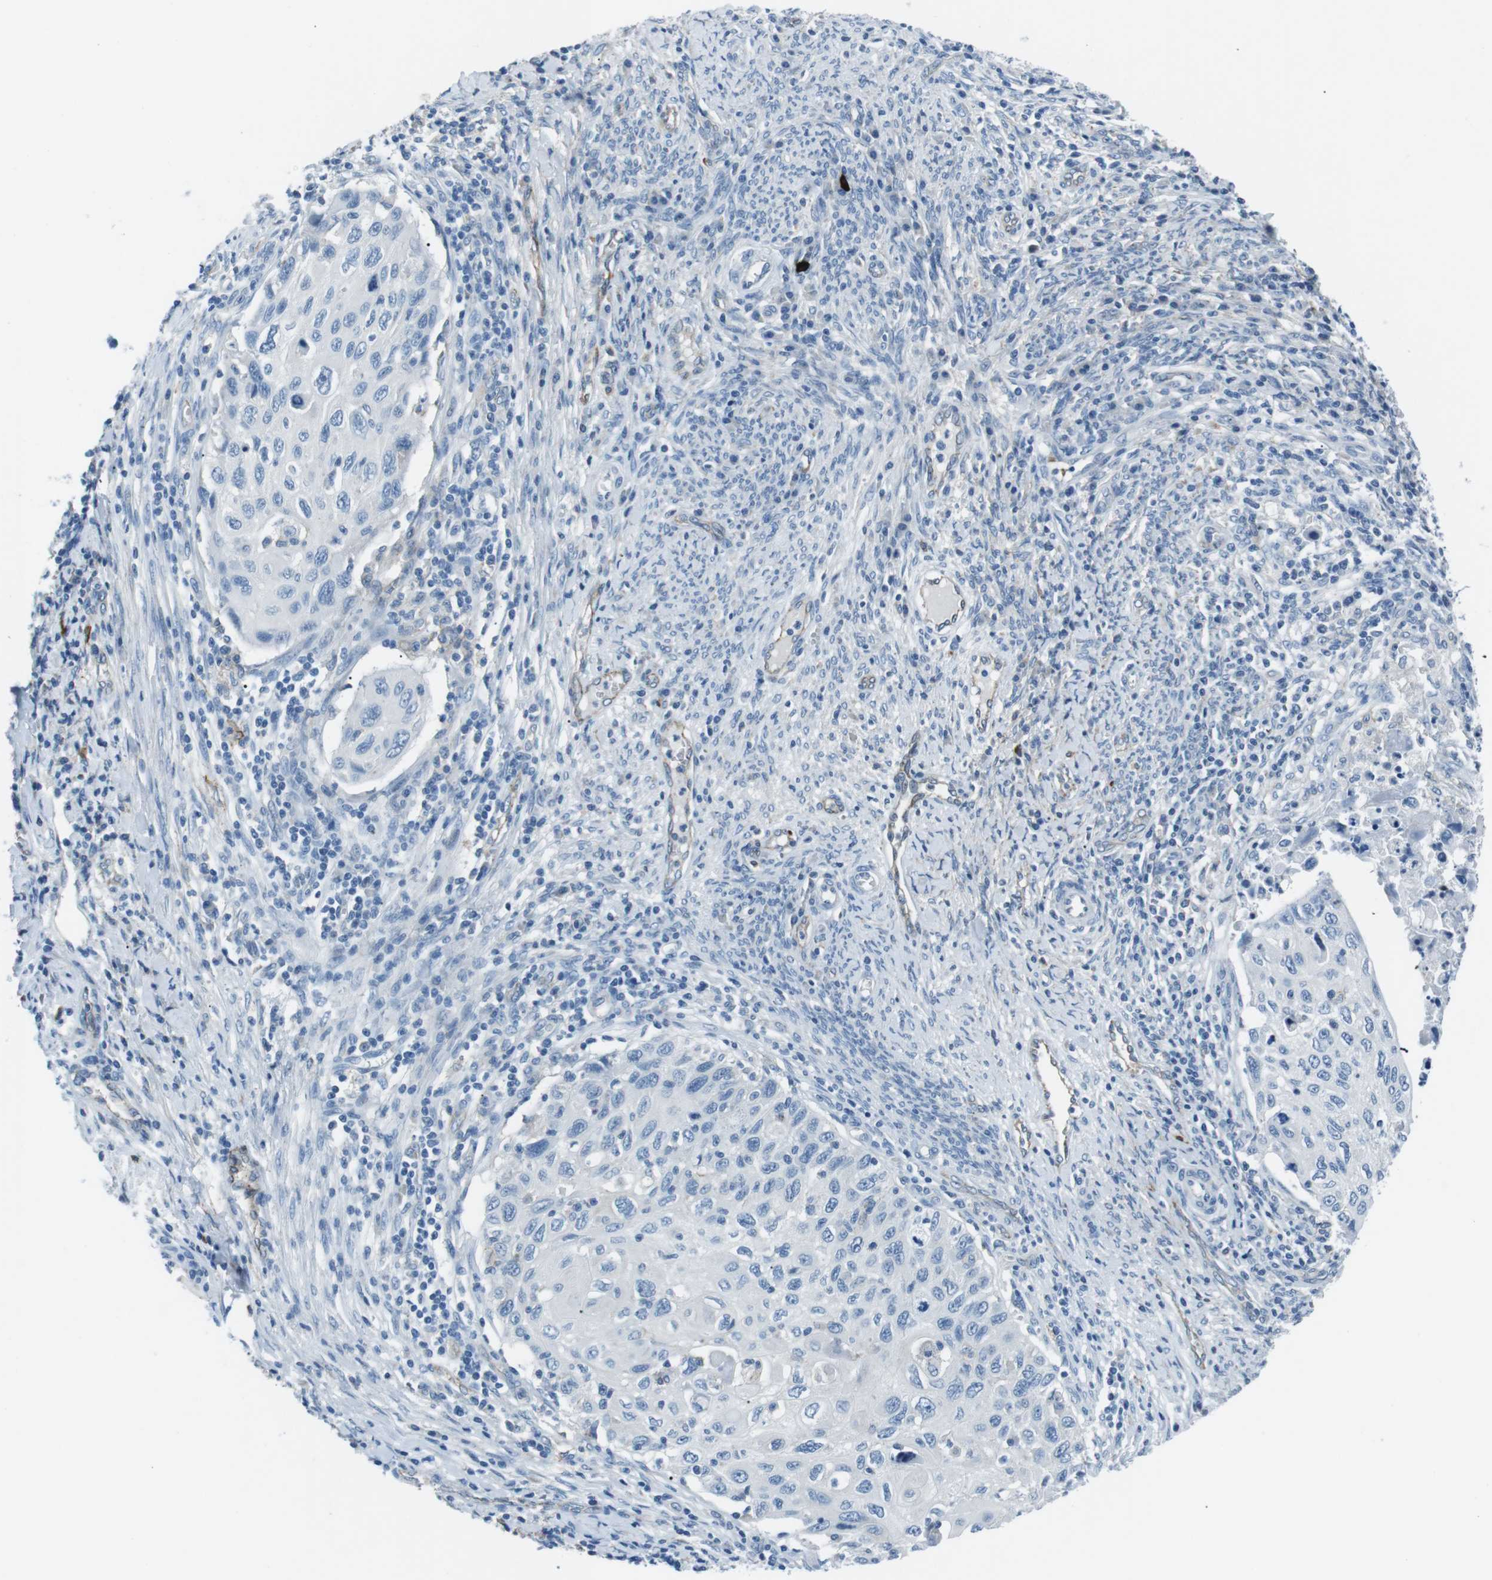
{"staining": {"intensity": "negative", "quantity": "none", "location": "none"}, "tissue": "cervical cancer", "cell_type": "Tumor cells", "image_type": "cancer", "snomed": [{"axis": "morphology", "description": "Squamous cell carcinoma, NOS"}, {"axis": "topography", "description": "Cervix"}], "caption": "A high-resolution photomicrograph shows immunohistochemistry staining of cervical cancer (squamous cell carcinoma), which demonstrates no significant staining in tumor cells.", "gene": "CSF2RA", "patient": {"sex": "female", "age": 70}}